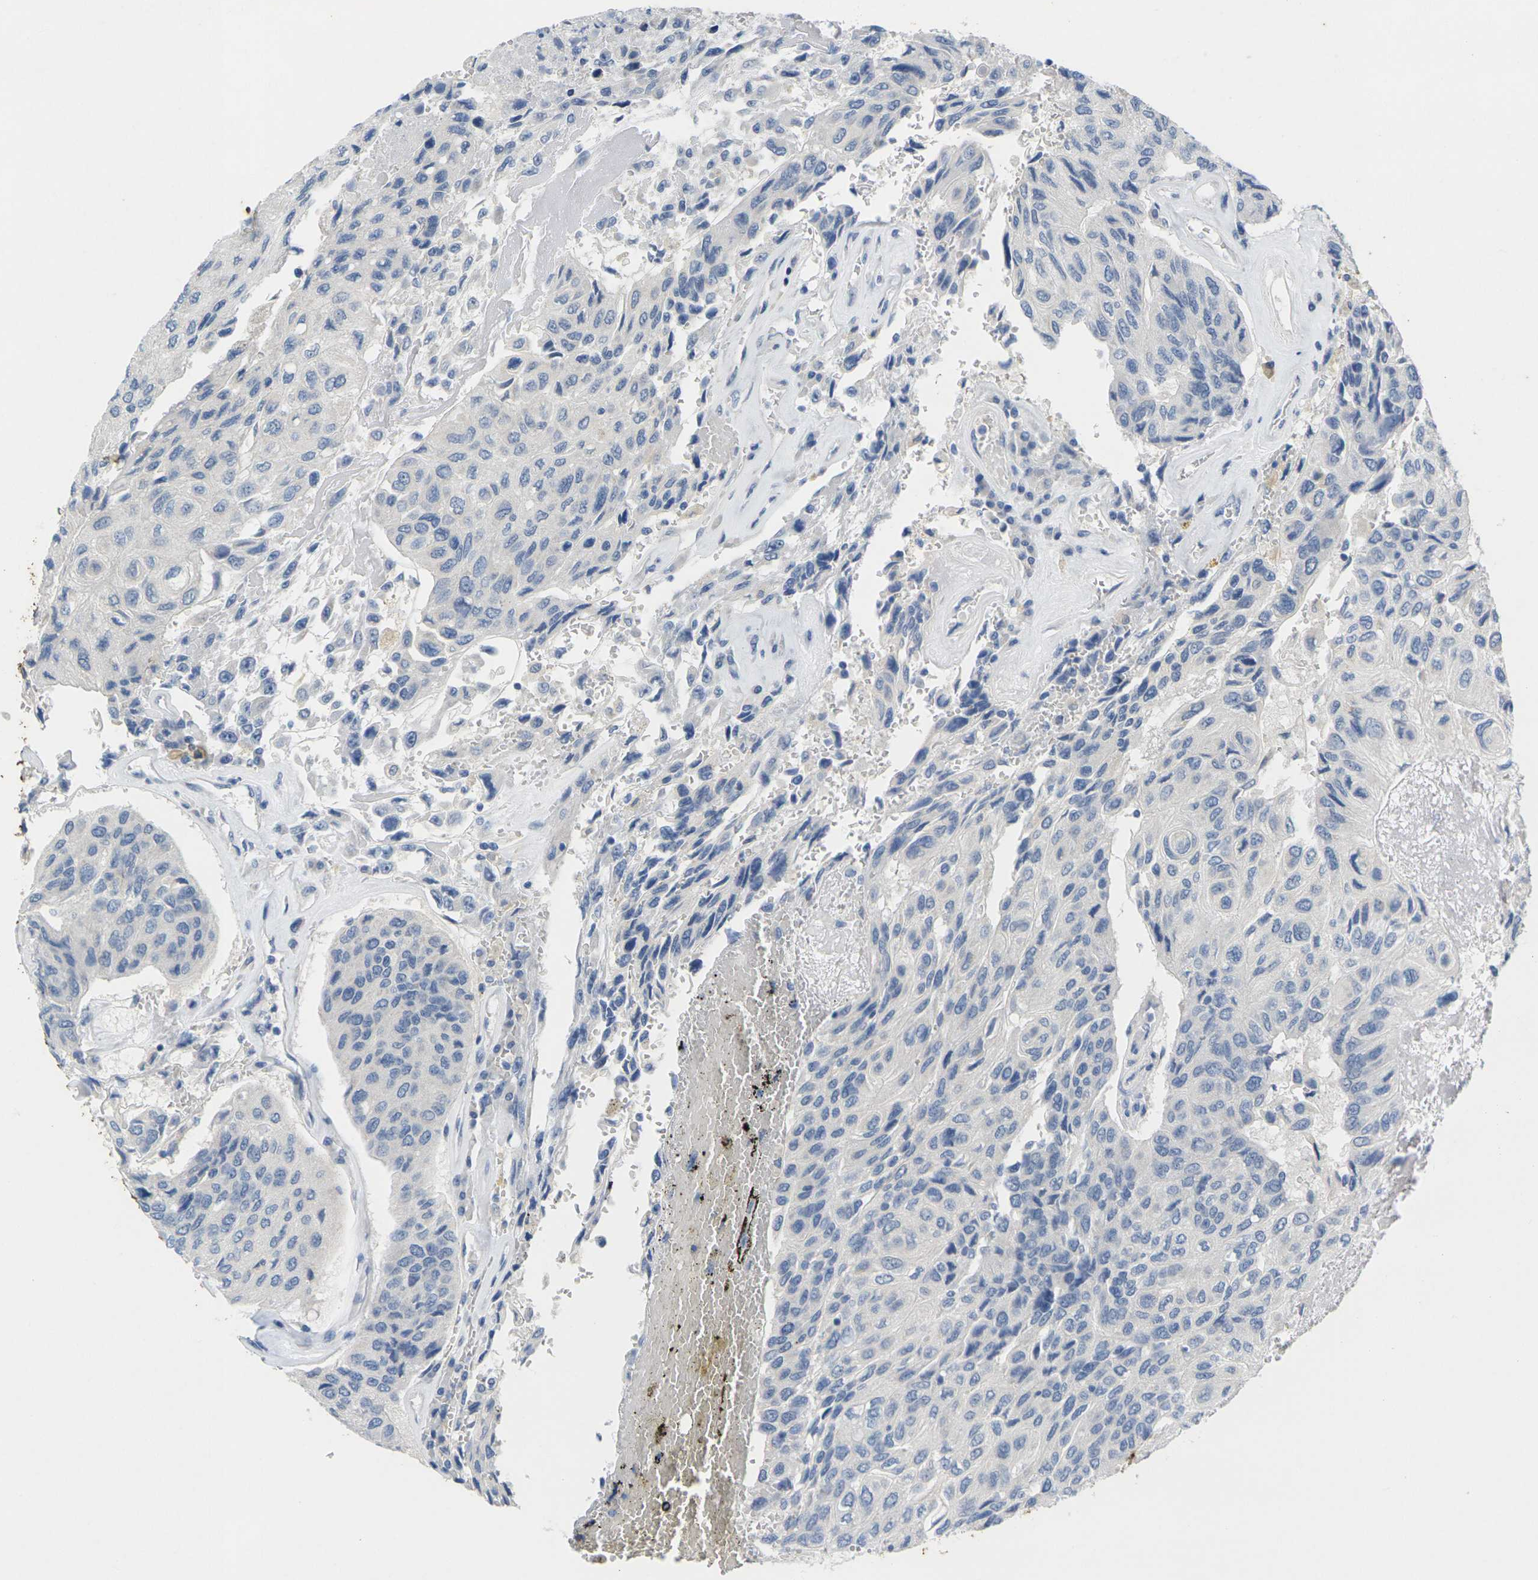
{"staining": {"intensity": "negative", "quantity": "none", "location": "none"}, "tissue": "urothelial cancer", "cell_type": "Tumor cells", "image_type": "cancer", "snomed": [{"axis": "morphology", "description": "Urothelial carcinoma, High grade"}, {"axis": "topography", "description": "Urinary bladder"}], "caption": "Immunohistochemistry (IHC) image of high-grade urothelial carcinoma stained for a protein (brown), which exhibits no positivity in tumor cells.", "gene": "TNNI3", "patient": {"sex": "female", "age": 85}}